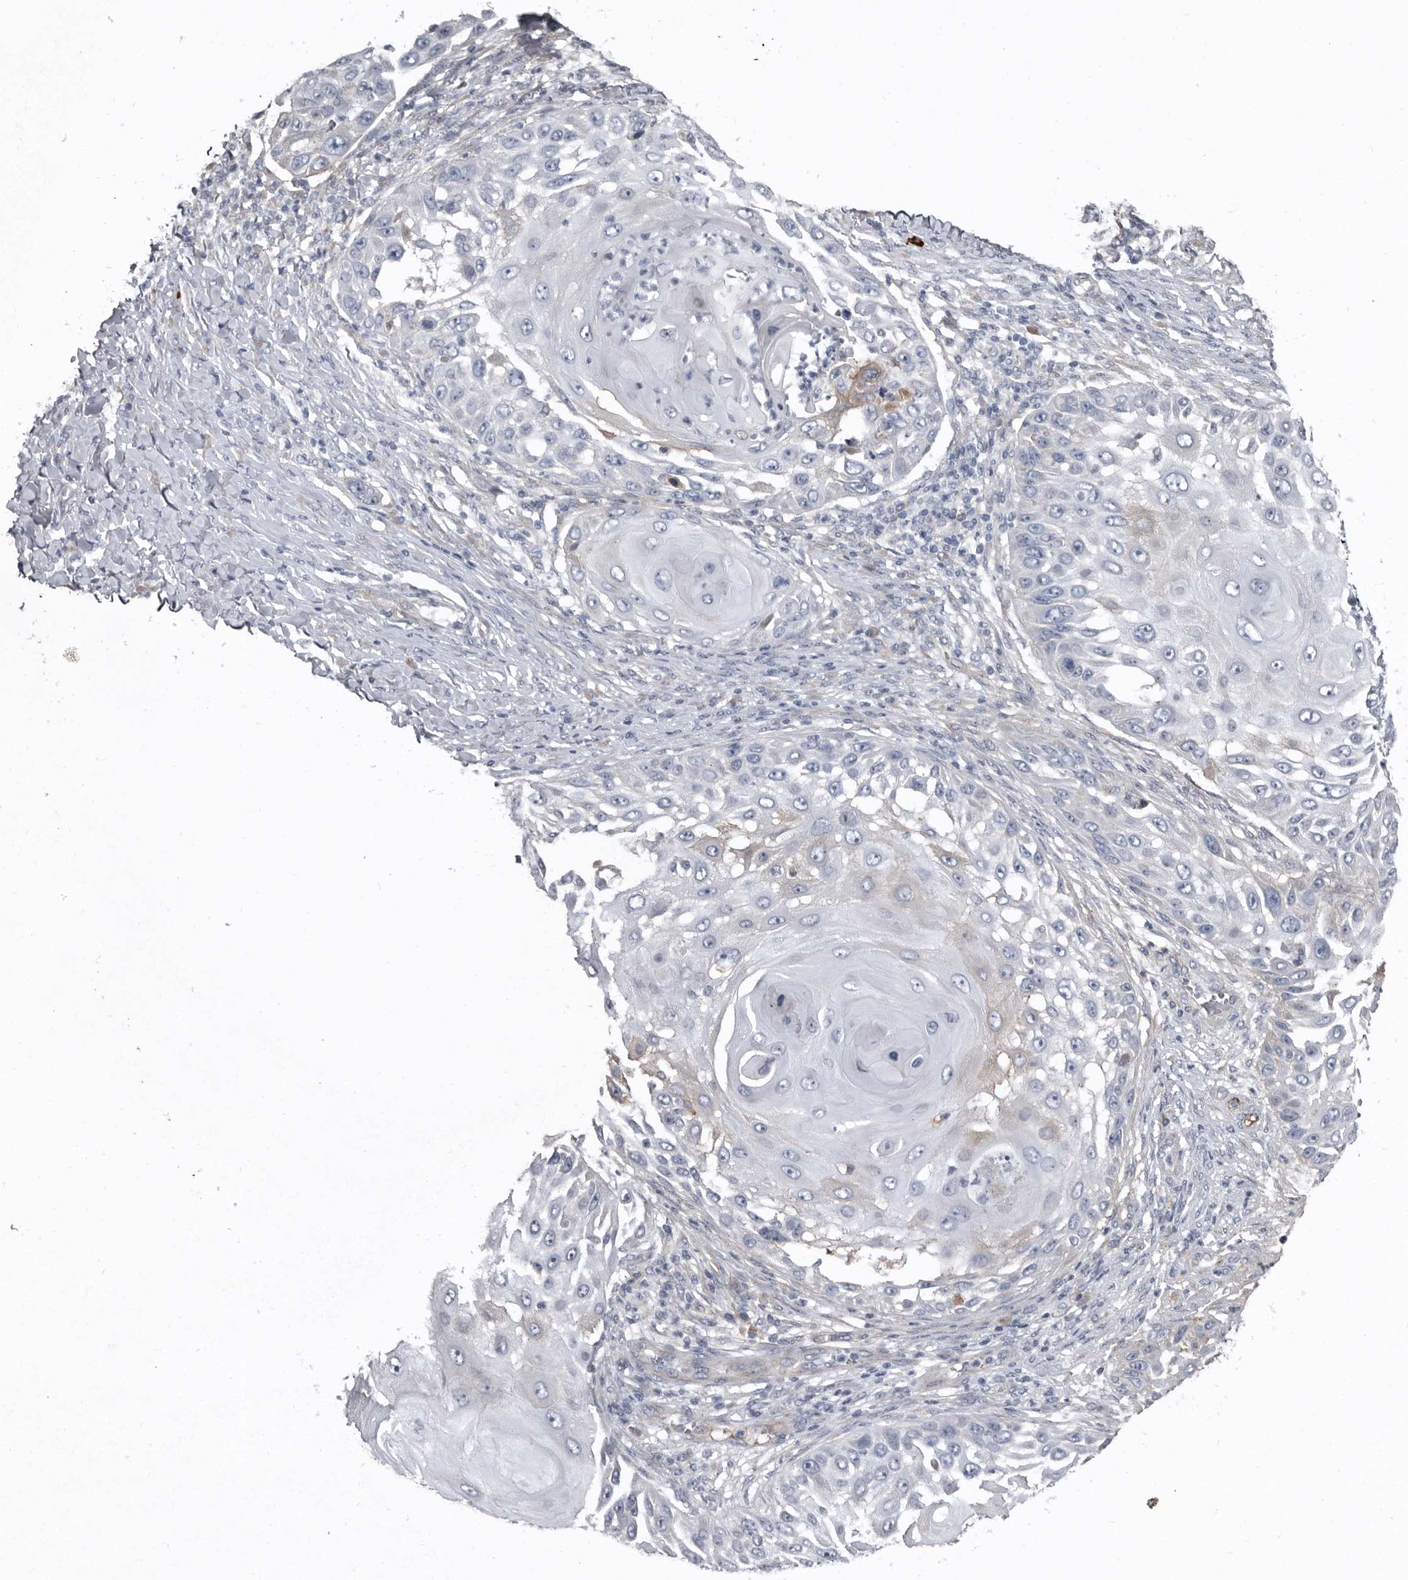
{"staining": {"intensity": "negative", "quantity": "none", "location": "none"}, "tissue": "skin cancer", "cell_type": "Tumor cells", "image_type": "cancer", "snomed": [{"axis": "morphology", "description": "Squamous cell carcinoma, NOS"}, {"axis": "topography", "description": "Skin"}], "caption": "Skin cancer (squamous cell carcinoma) was stained to show a protein in brown. There is no significant expression in tumor cells.", "gene": "ZNF114", "patient": {"sex": "female", "age": 44}}